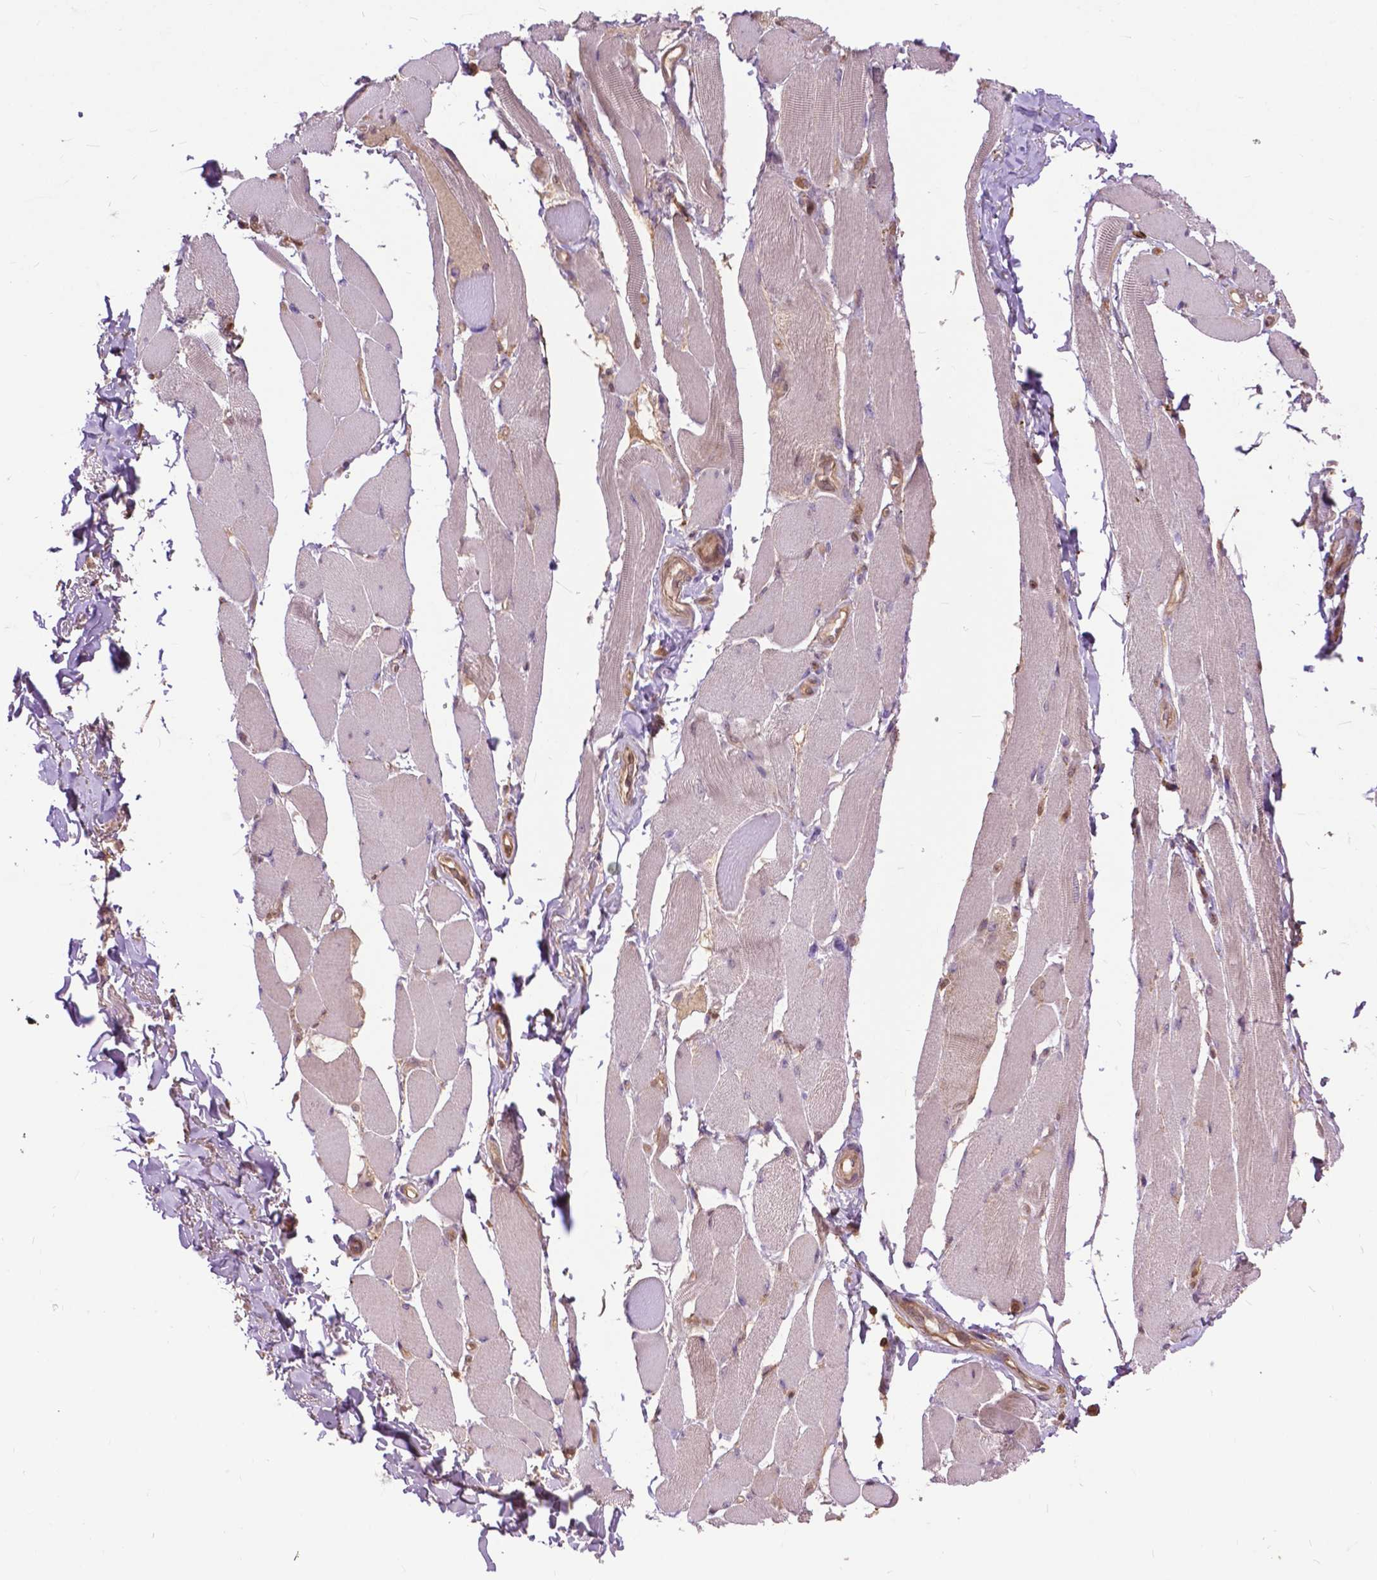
{"staining": {"intensity": "negative", "quantity": "none", "location": "none"}, "tissue": "skeletal muscle", "cell_type": "Myocytes", "image_type": "normal", "snomed": [{"axis": "morphology", "description": "Normal tissue, NOS"}, {"axis": "topography", "description": "Skeletal muscle"}, {"axis": "topography", "description": "Anal"}, {"axis": "topography", "description": "Peripheral nerve tissue"}], "caption": "Skeletal muscle was stained to show a protein in brown. There is no significant expression in myocytes. (DAB (3,3'-diaminobenzidine) immunohistochemistry (IHC) visualized using brightfield microscopy, high magnification).", "gene": "CHMP4A", "patient": {"sex": "male", "age": 53}}